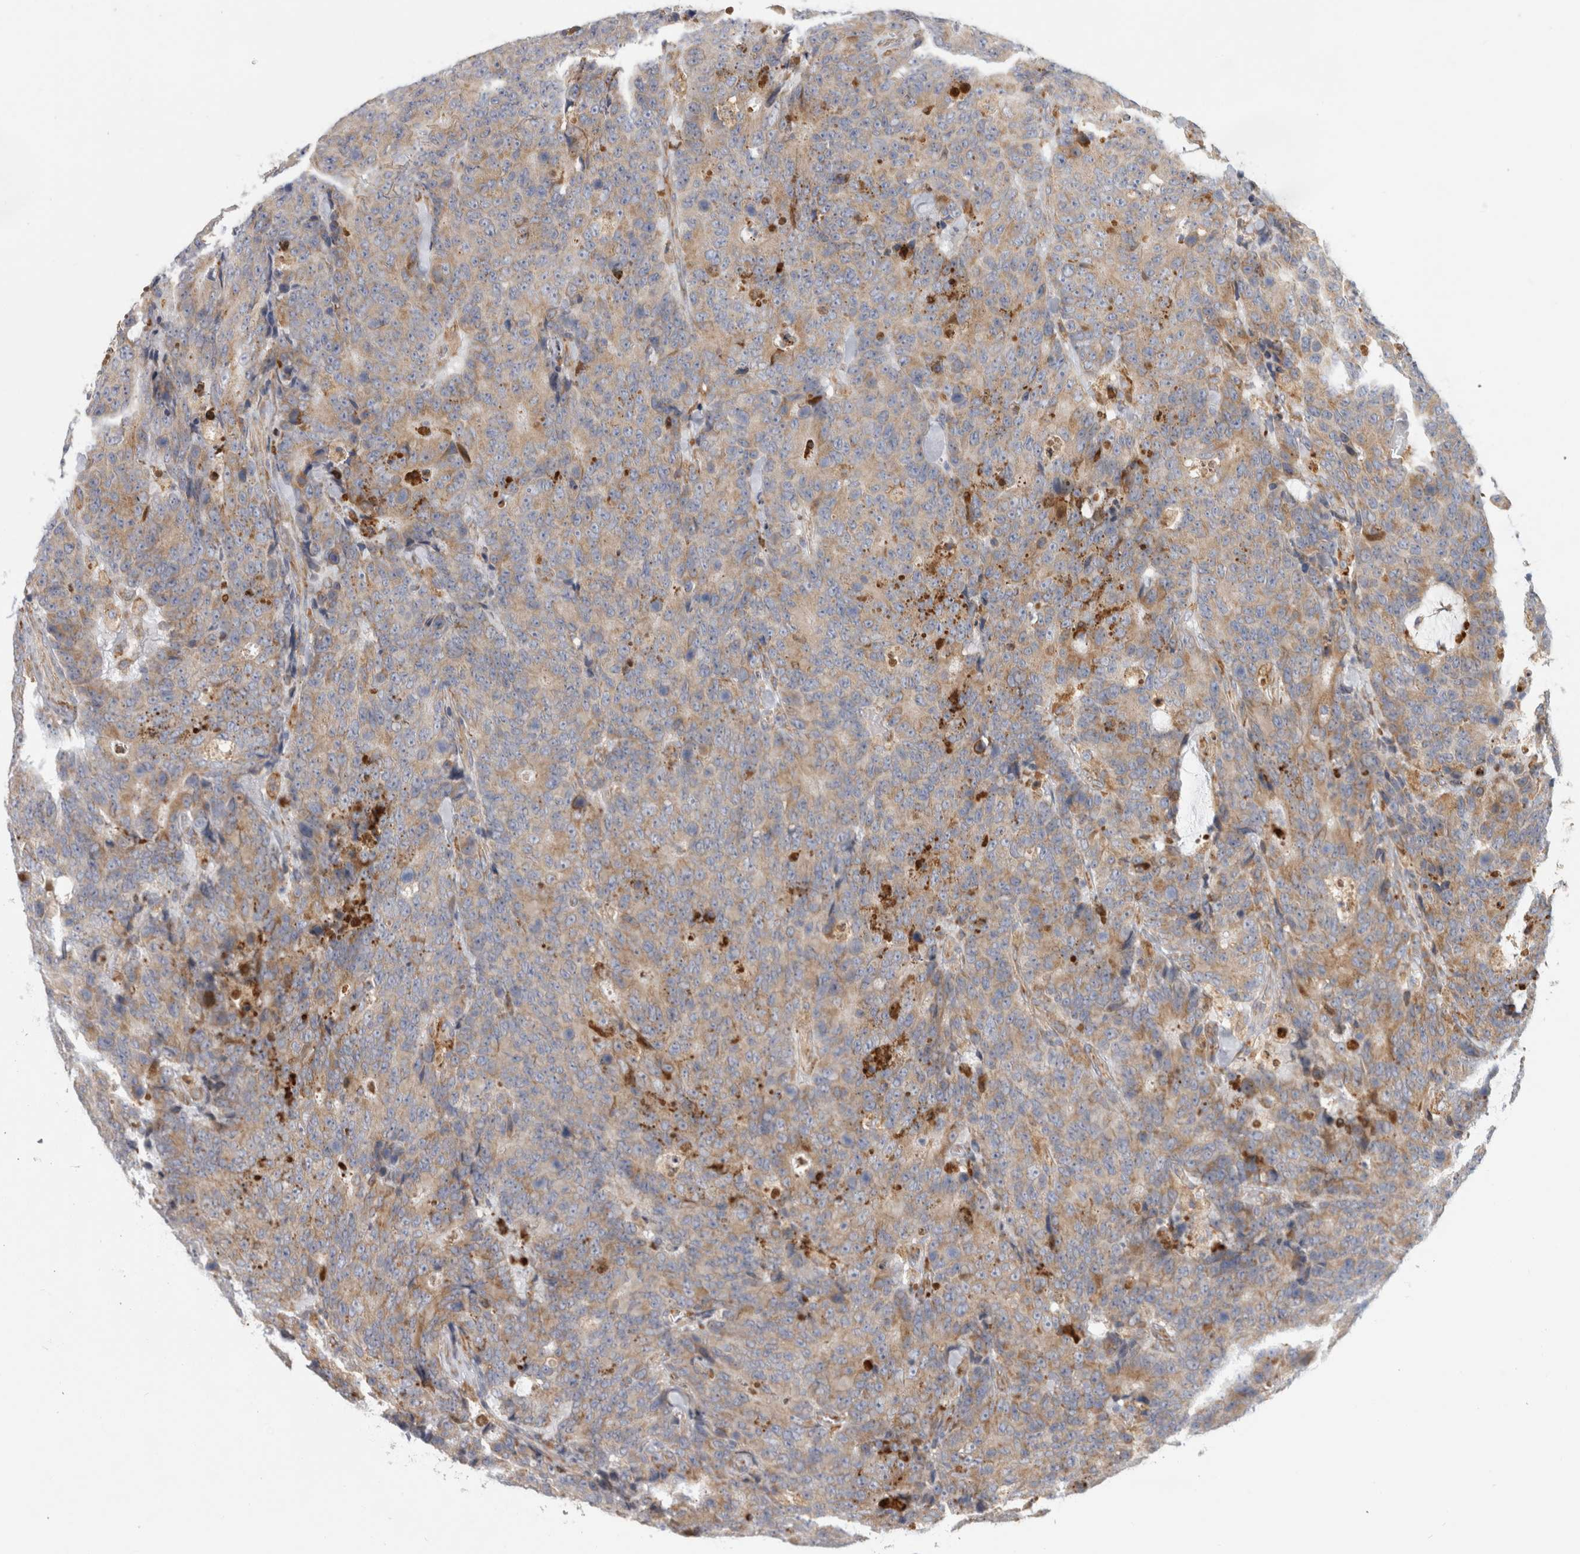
{"staining": {"intensity": "moderate", "quantity": ">75%", "location": "cytoplasmic/membranous"}, "tissue": "colorectal cancer", "cell_type": "Tumor cells", "image_type": "cancer", "snomed": [{"axis": "morphology", "description": "Adenocarcinoma, NOS"}, {"axis": "topography", "description": "Colon"}], "caption": "Immunohistochemical staining of human colorectal adenocarcinoma demonstrates medium levels of moderate cytoplasmic/membranous protein staining in about >75% of tumor cells.", "gene": "RPN2", "patient": {"sex": "female", "age": 86}}